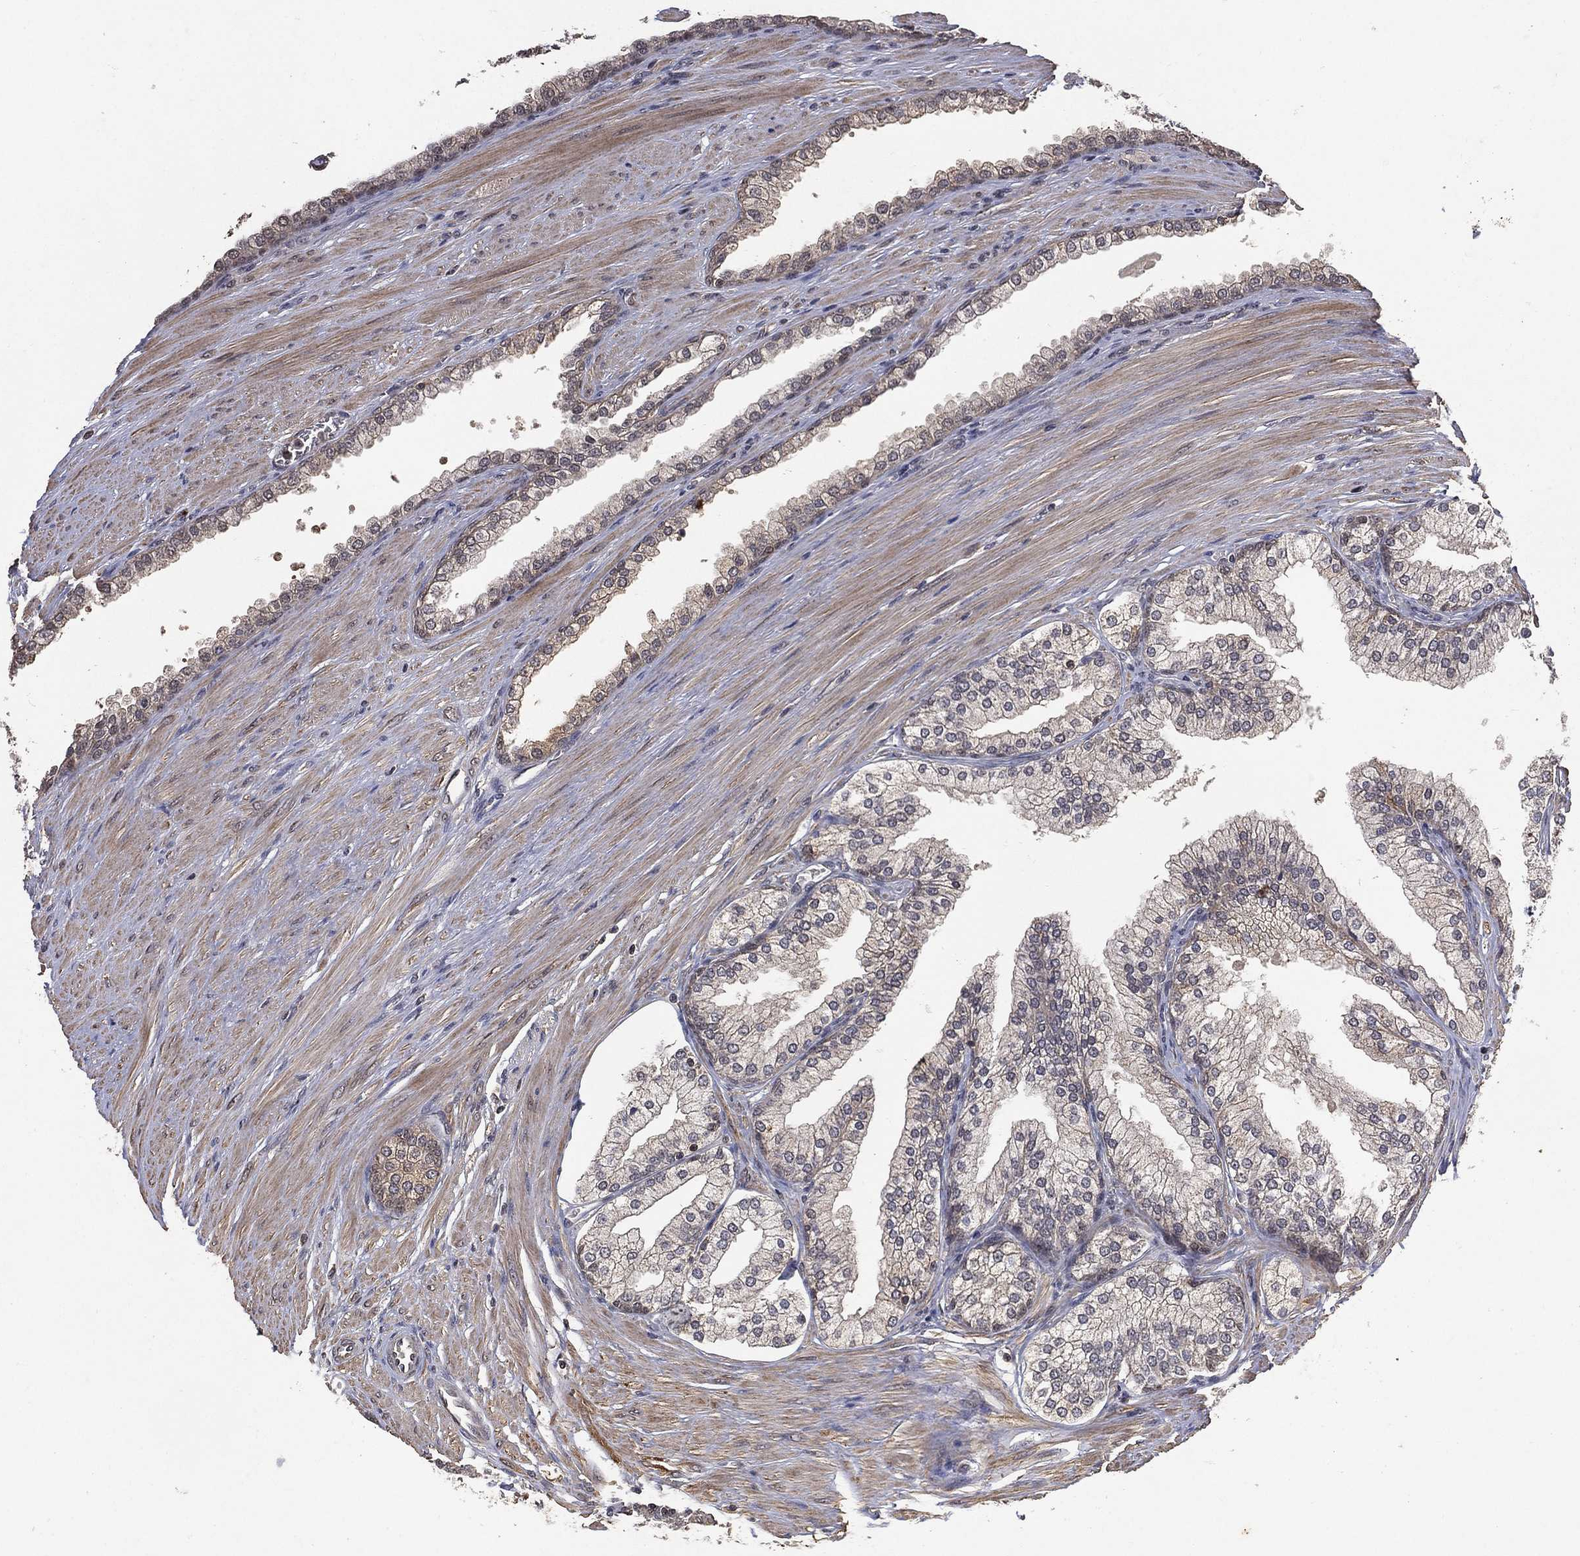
{"staining": {"intensity": "negative", "quantity": "none", "location": "none"}, "tissue": "prostate cancer", "cell_type": "Tumor cells", "image_type": "cancer", "snomed": [{"axis": "morphology", "description": "Adenocarcinoma, NOS"}, {"axis": "topography", "description": "Prostate"}], "caption": "Human prostate adenocarcinoma stained for a protein using immunohistochemistry (IHC) reveals no positivity in tumor cells.", "gene": "NELFCD", "patient": {"sex": "male", "age": 67}}